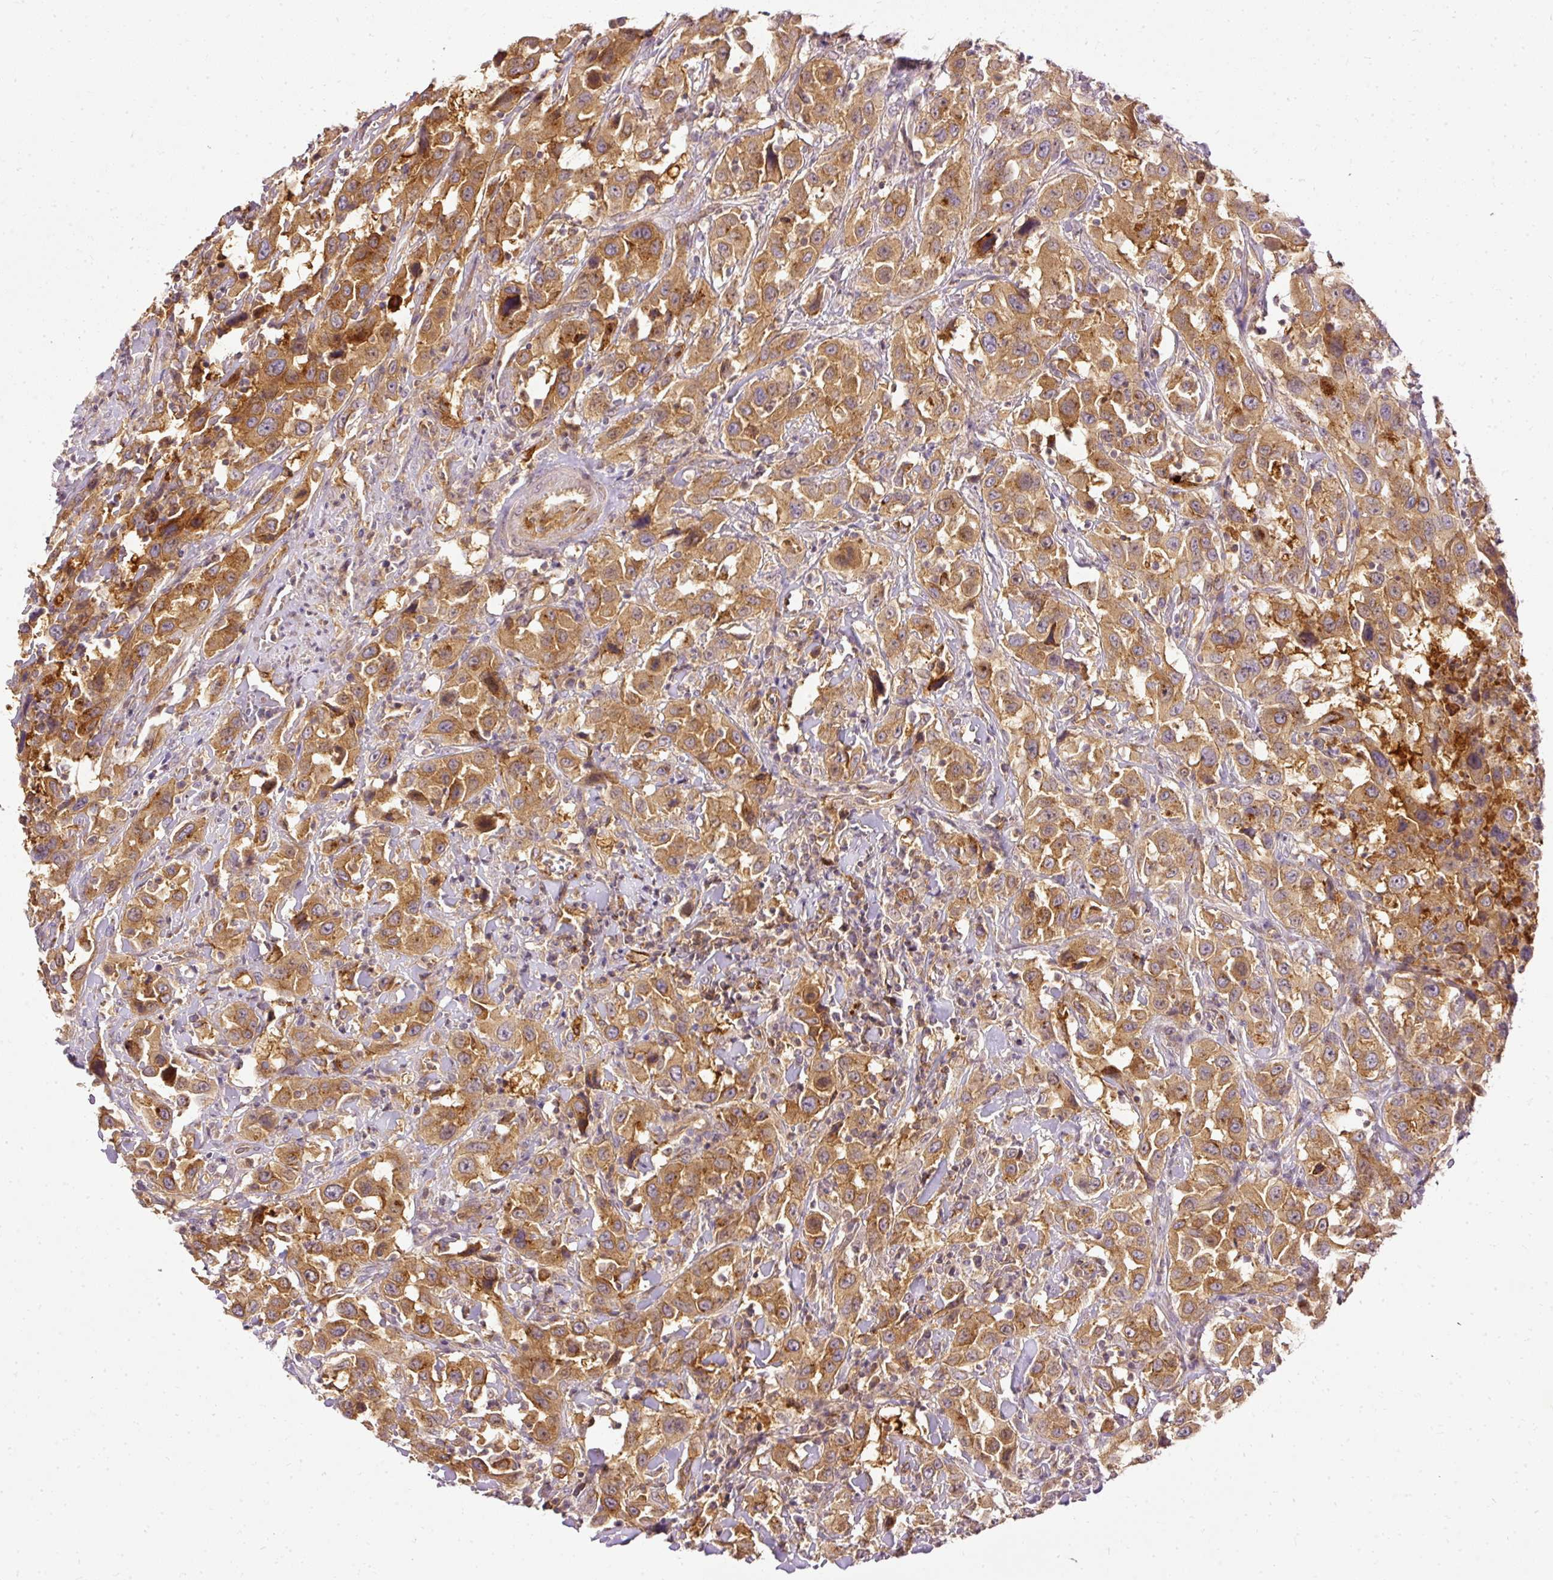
{"staining": {"intensity": "moderate", "quantity": ">75%", "location": "cytoplasmic/membranous"}, "tissue": "urothelial cancer", "cell_type": "Tumor cells", "image_type": "cancer", "snomed": [{"axis": "morphology", "description": "Urothelial carcinoma, High grade"}, {"axis": "topography", "description": "Urinary bladder"}], "caption": "Protein expression analysis of human urothelial carcinoma (high-grade) reveals moderate cytoplasmic/membranous positivity in about >75% of tumor cells. The staining was performed using DAB, with brown indicating positive protein expression. Nuclei are stained blue with hematoxylin.", "gene": "ARMH3", "patient": {"sex": "male", "age": 61}}